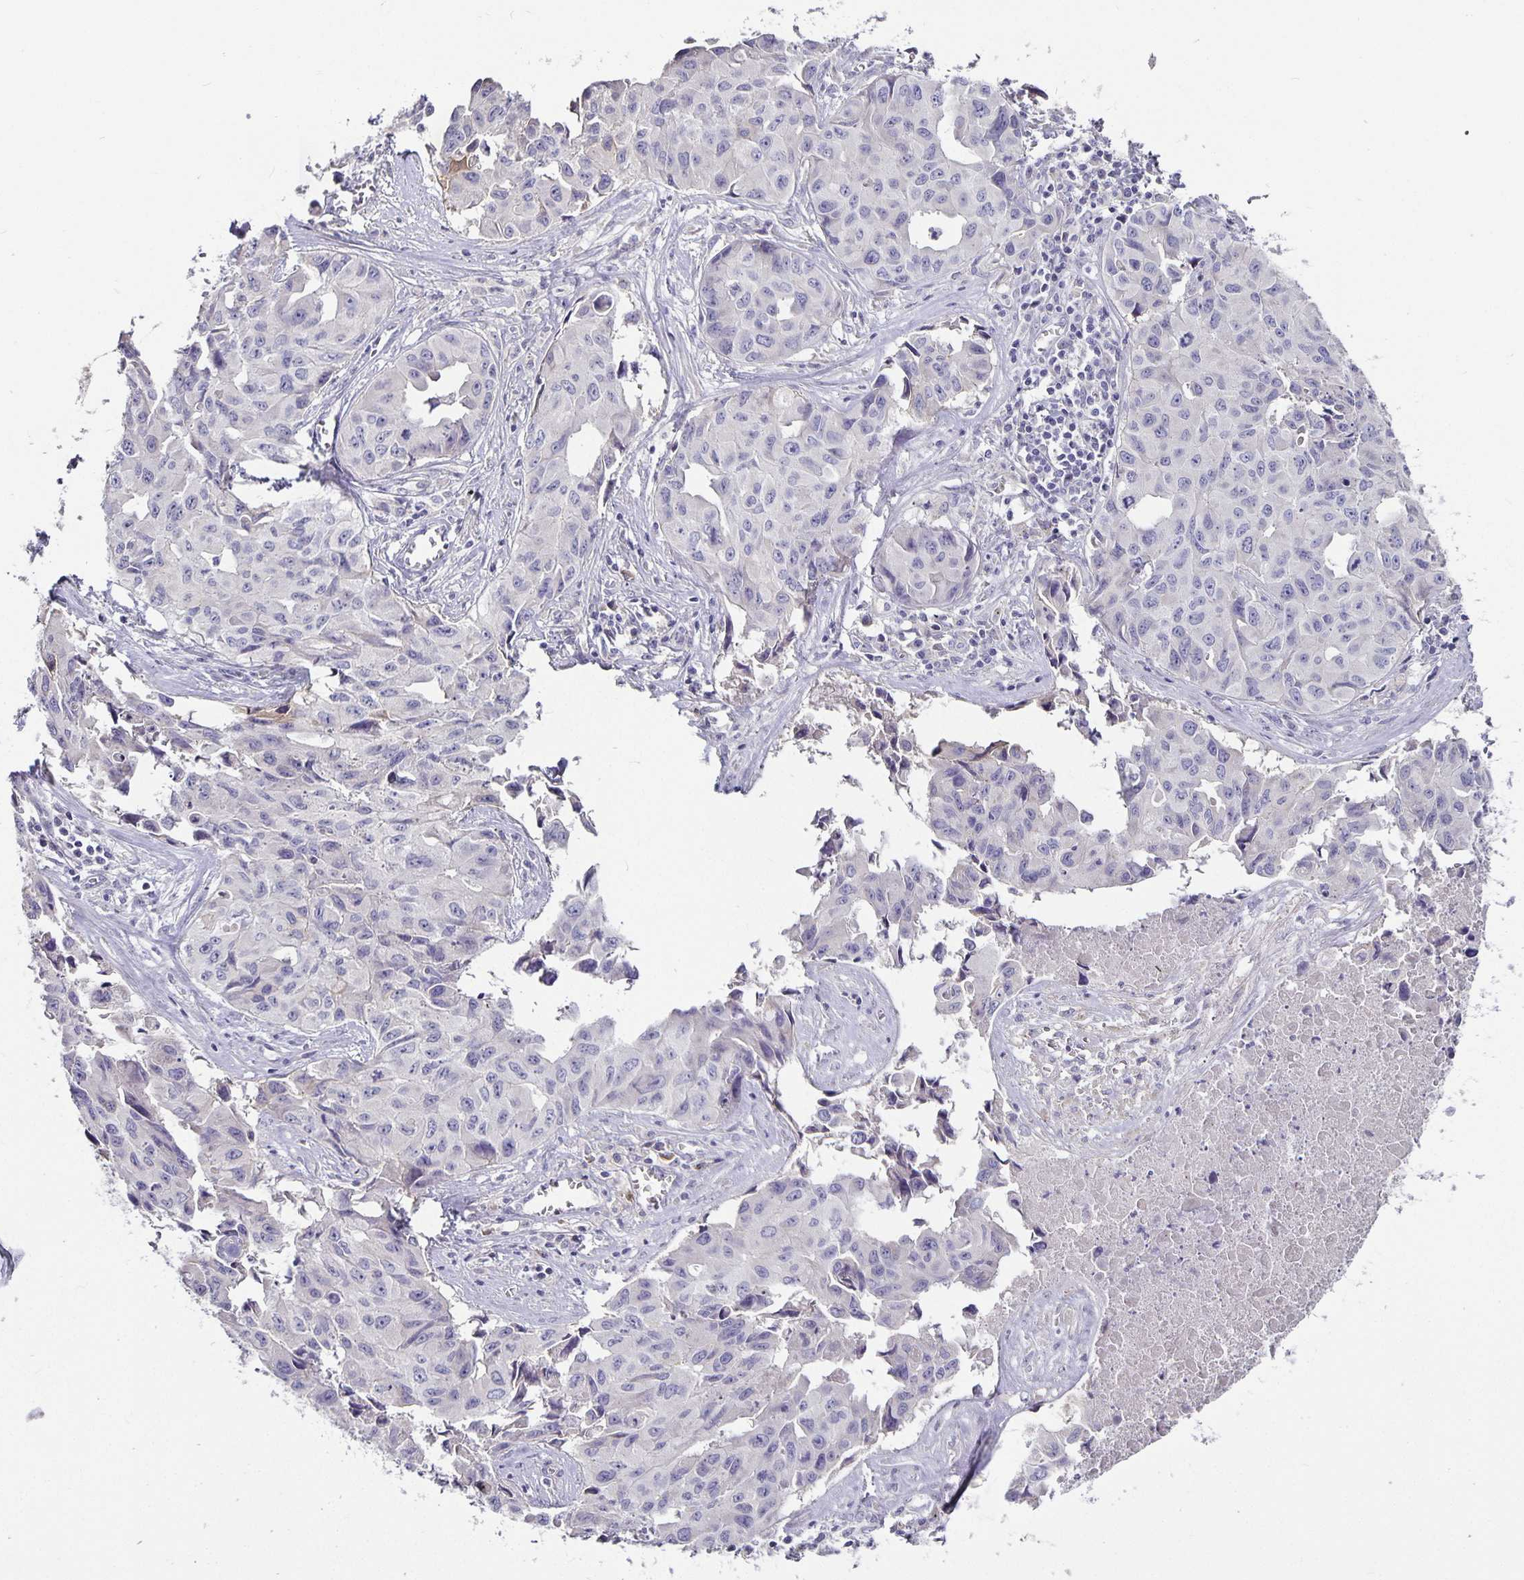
{"staining": {"intensity": "negative", "quantity": "none", "location": "none"}, "tissue": "lung cancer", "cell_type": "Tumor cells", "image_type": "cancer", "snomed": [{"axis": "morphology", "description": "Adenocarcinoma, NOS"}, {"axis": "topography", "description": "Lymph node"}, {"axis": "topography", "description": "Lung"}], "caption": "DAB (3,3'-diaminobenzidine) immunohistochemical staining of human lung cancer (adenocarcinoma) displays no significant expression in tumor cells.", "gene": "CA12", "patient": {"sex": "male", "age": 64}}